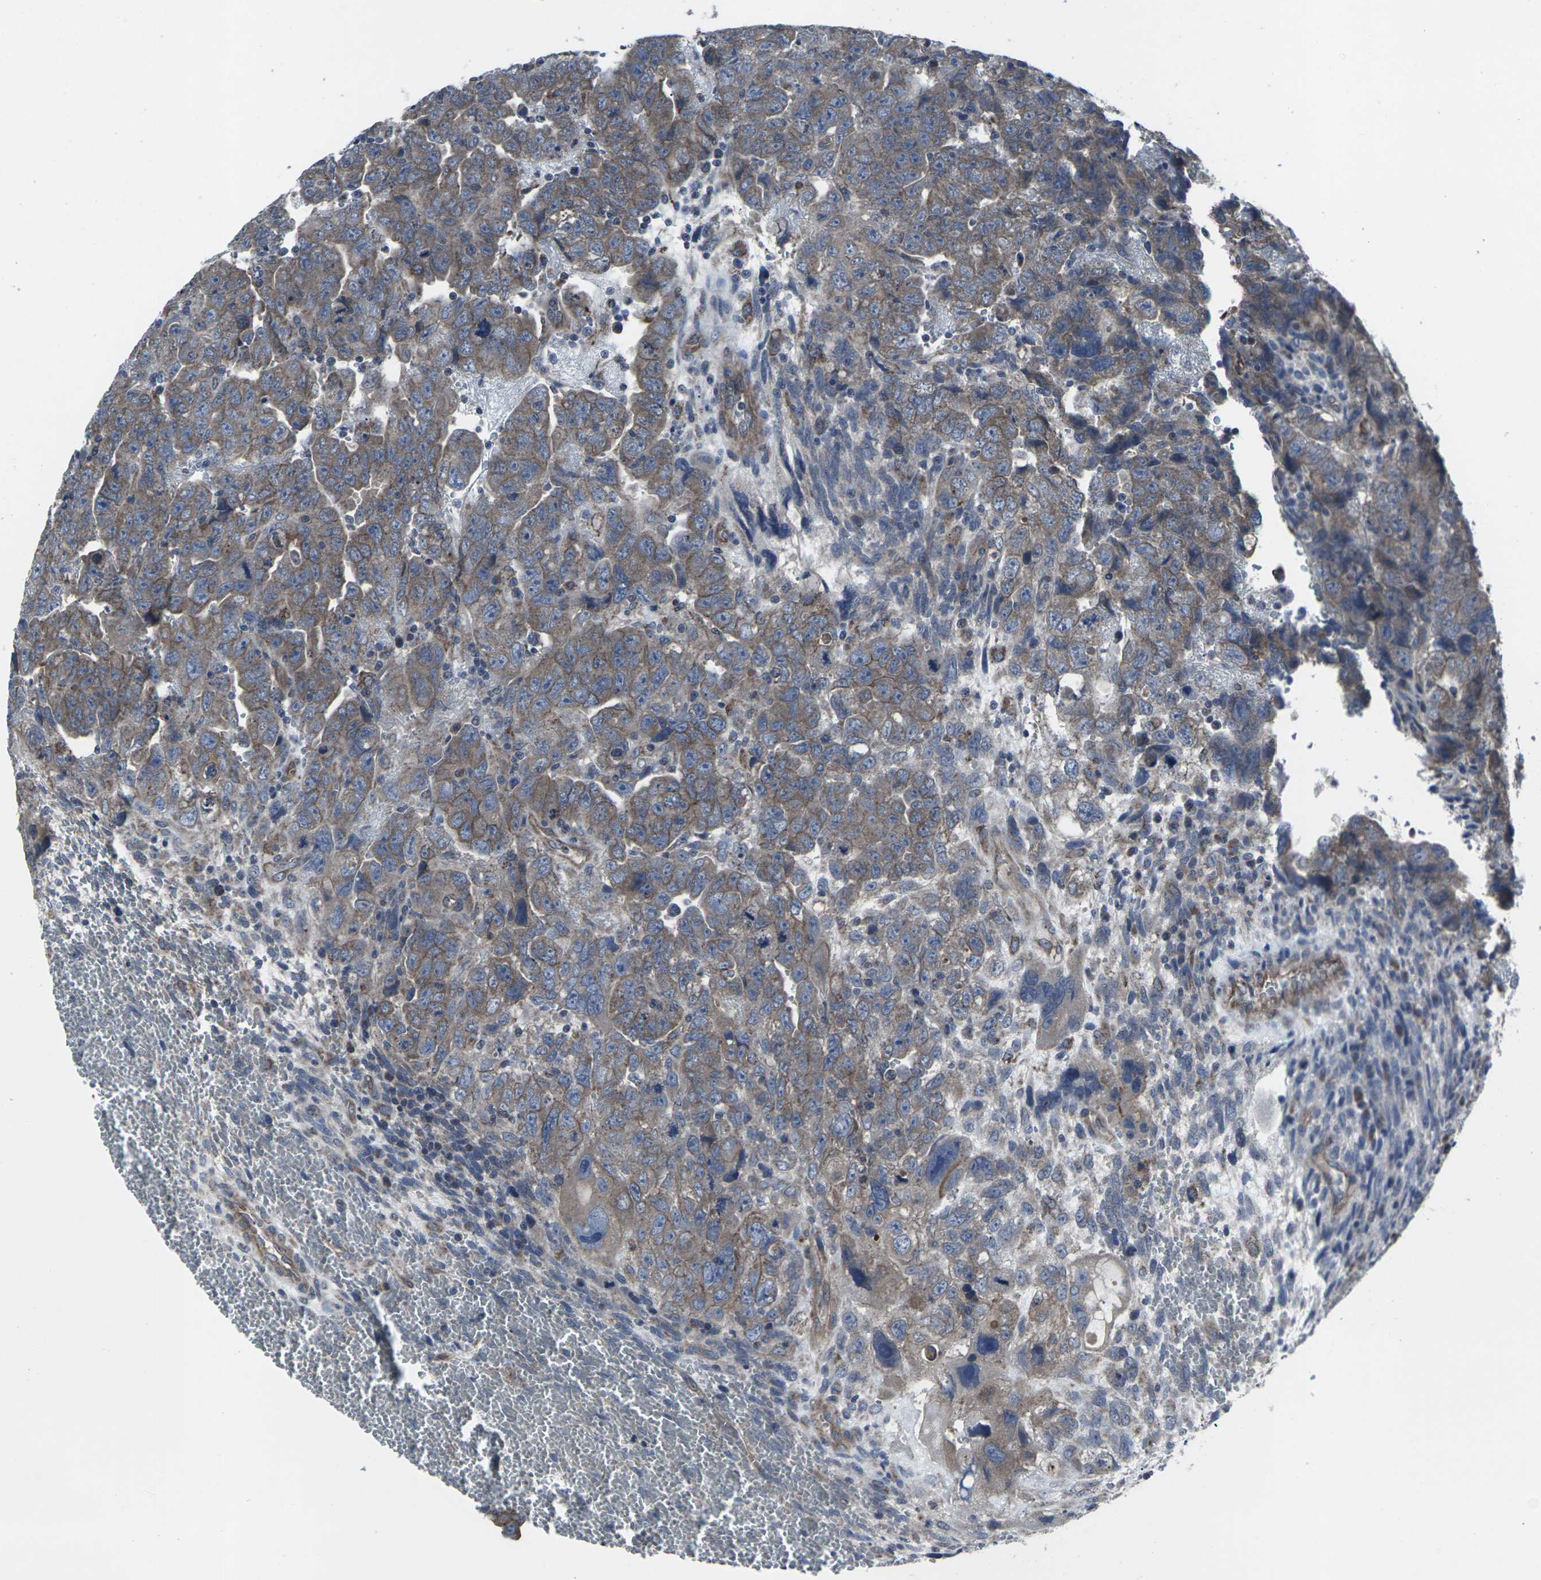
{"staining": {"intensity": "moderate", "quantity": ">75%", "location": "cytoplasmic/membranous"}, "tissue": "testis cancer", "cell_type": "Tumor cells", "image_type": "cancer", "snomed": [{"axis": "morphology", "description": "Carcinoma, Embryonal, NOS"}, {"axis": "topography", "description": "Testis"}], "caption": "Tumor cells demonstrate medium levels of moderate cytoplasmic/membranous expression in approximately >75% of cells in embryonal carcinoma (testis).", "gene": "MAPKAPK2", "patient": {"sex": "male", "age": 28}}